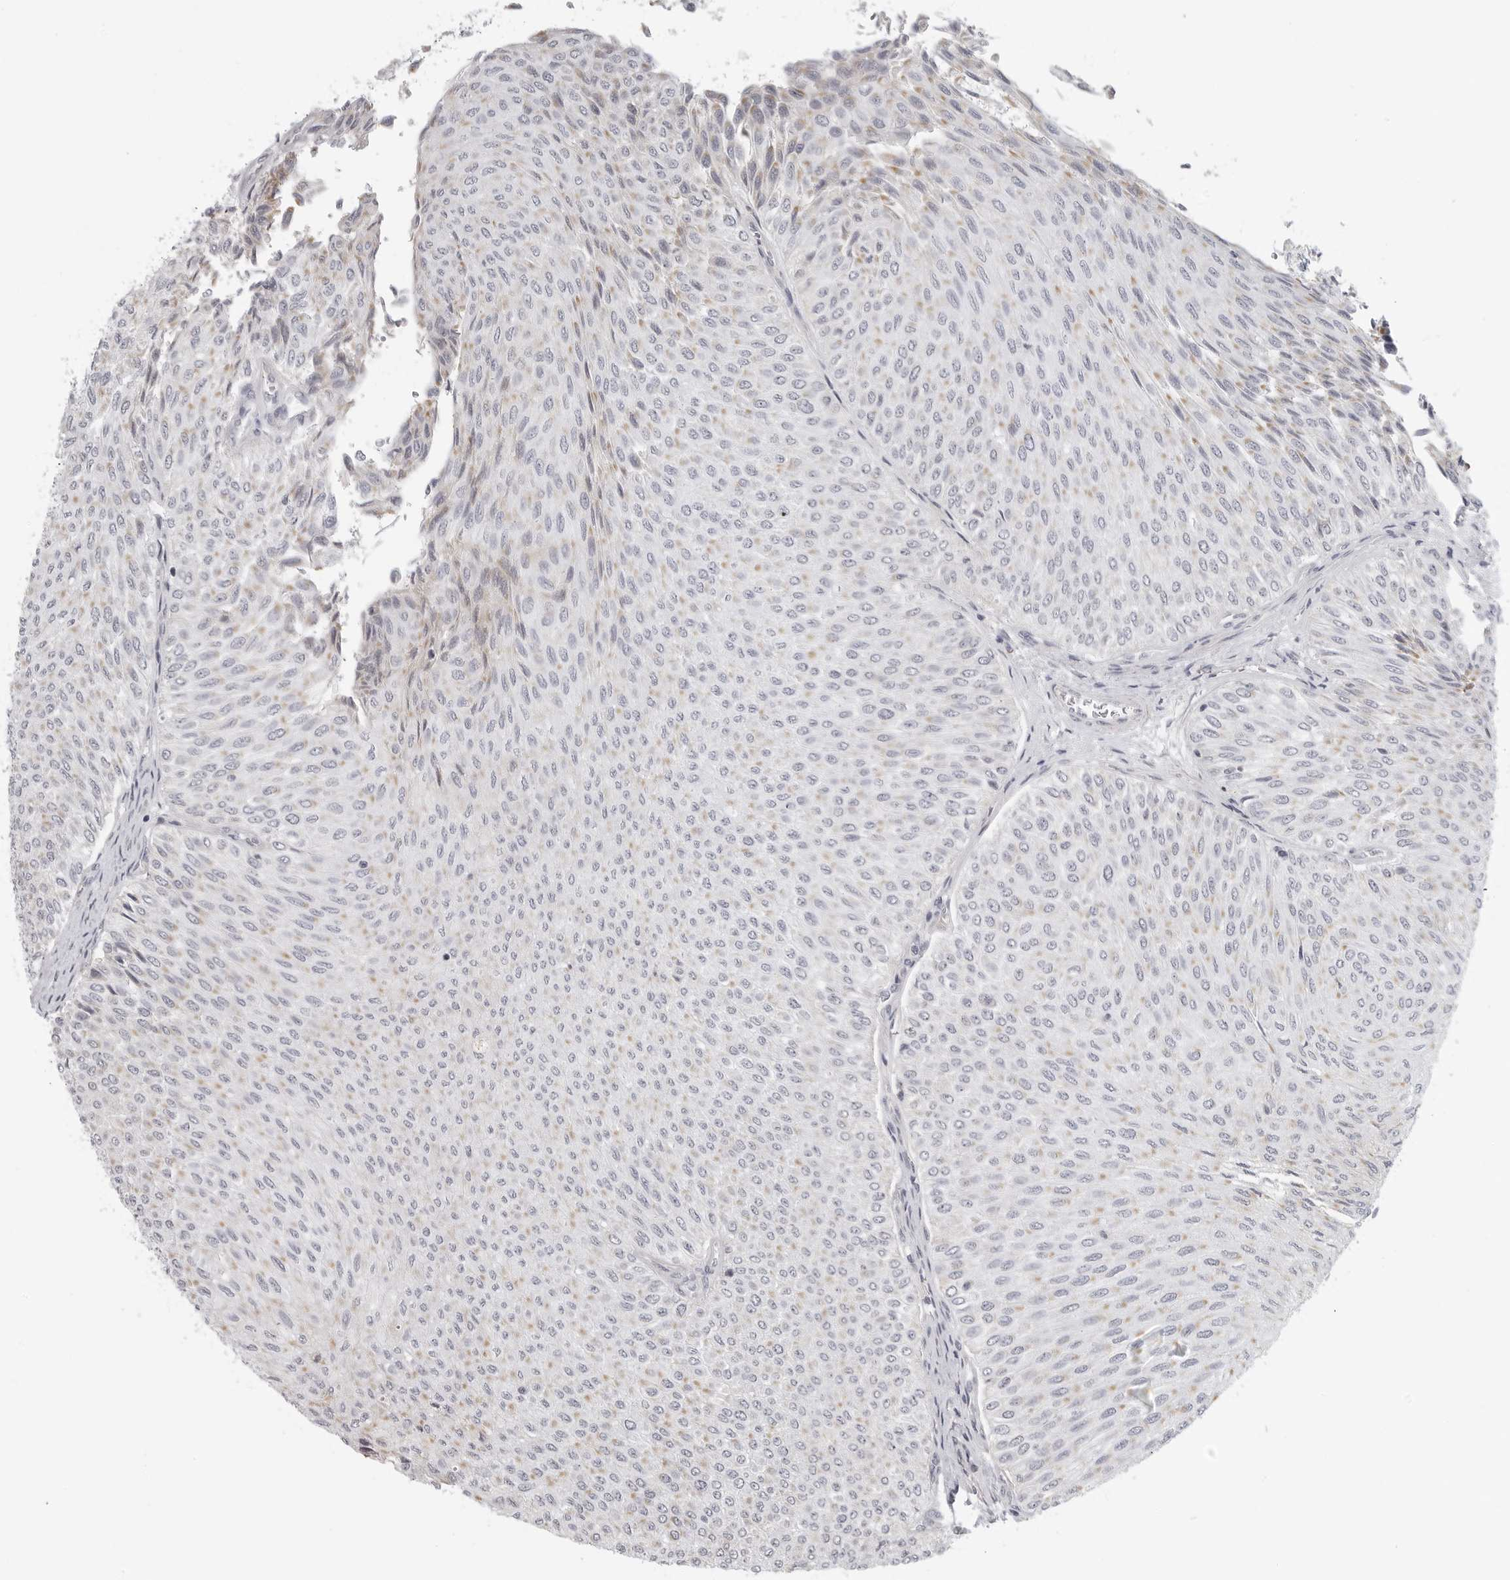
{"staining": {"intensity": "weak", "quantity": "25%-75%", "location": "cytoplasmic/membranous"}, "tissue": "urothelial cancer", "cell_type": "Tumor cells", "image_type": "cancer", "snomed": [{"axis": "morphology", "description": "Urothelial carcinoma, Low grade"}, {"axis": "topography", "description": "Urinary bladder"}], "caption": "High-magnification brightfield microscopy of urothelial cancer stained with DAB (brown) and counterstained with hematoxylin (blue). tumor cells exhibit weak cytoplasmic/membranous expression is appreciated in approximately25%-75% of cells.", "gene": "MAP7D1", "patient": {"sex": "male", "age": 78}}